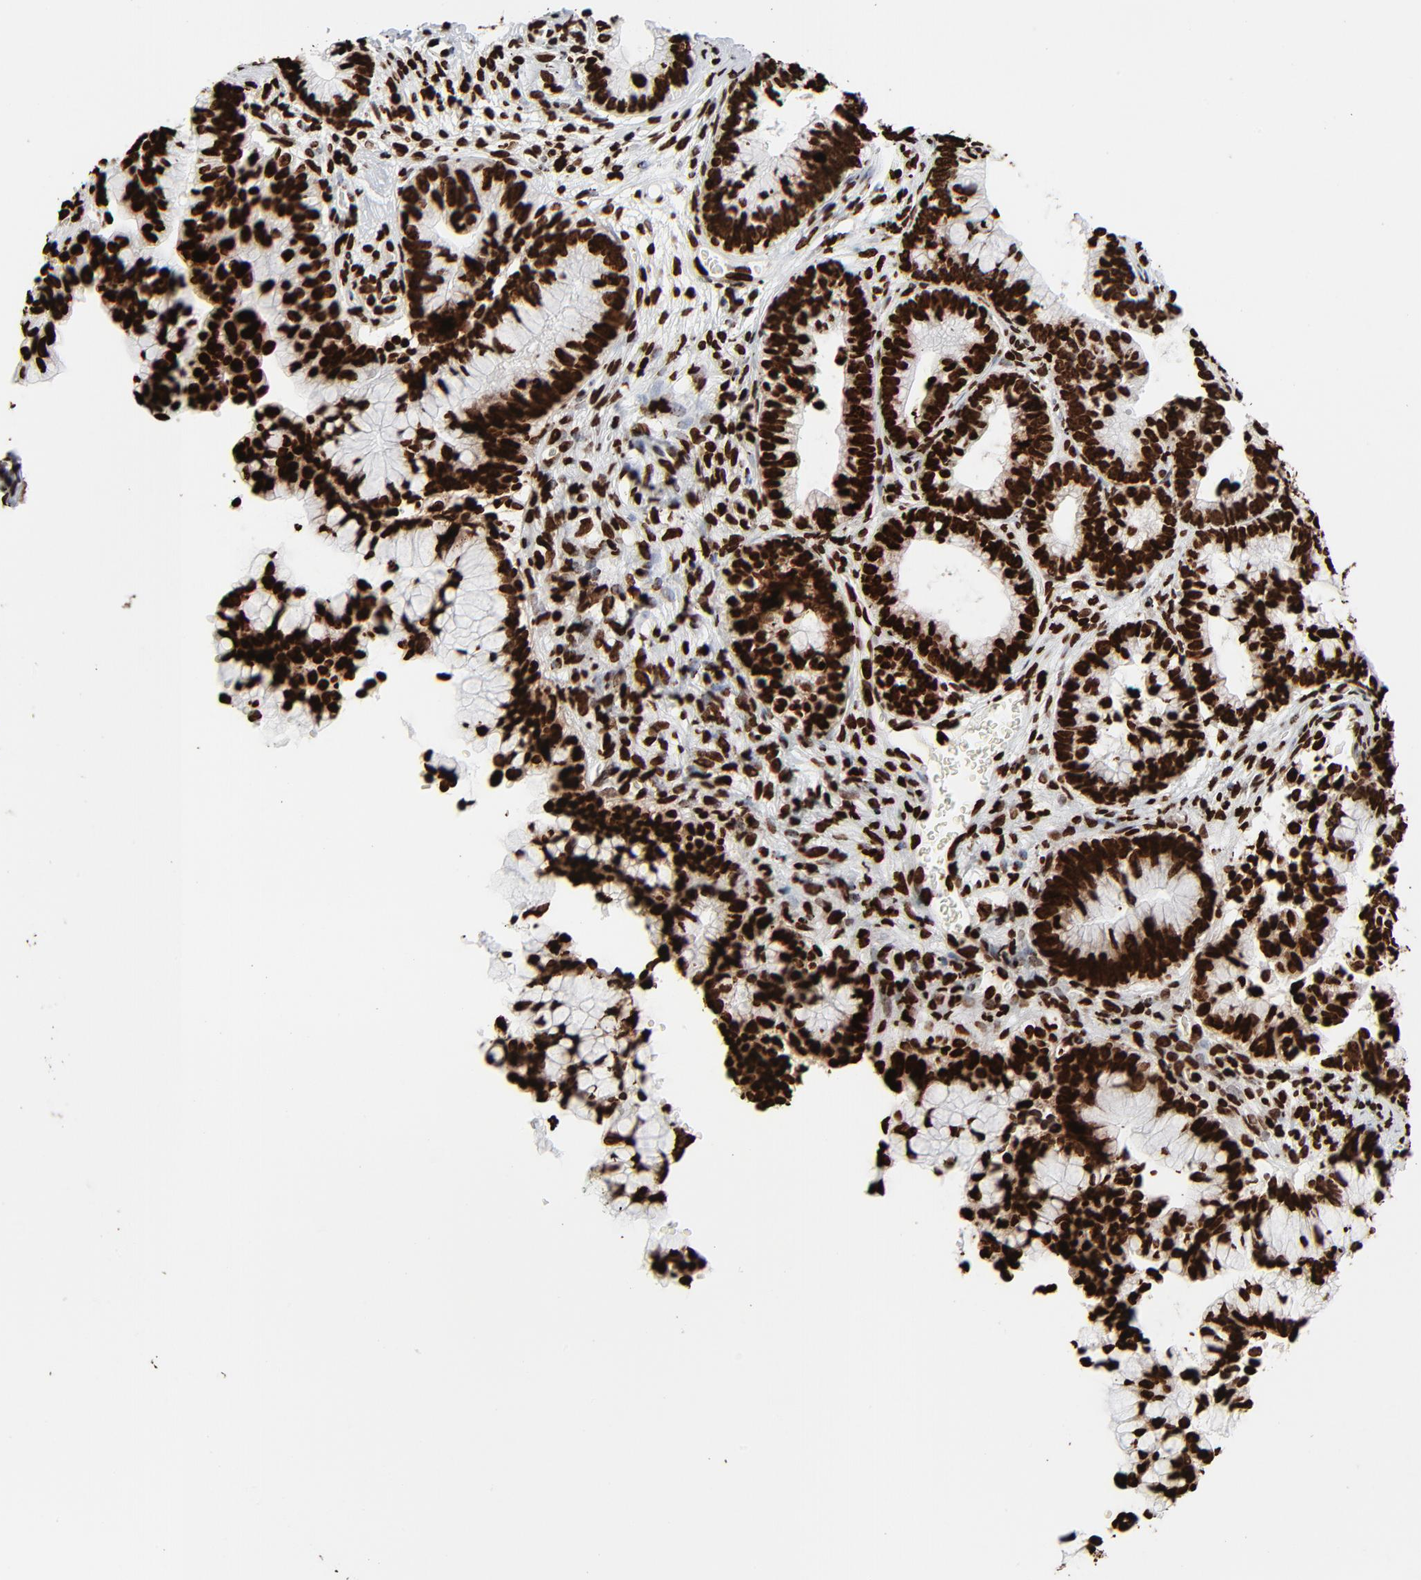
{"staining": {"intensity": "strong", "quantity": ">75%", "location": "nuclear"}, "tissue": "cervical cancer", "cell_type": "Tumor cells", "image_type": "cancer", "snomed": [{"axis": "morphology", "description": "Adenocarcinoma, NOS"}, {"axis": "topography", "description": "Cervix"}], "caption": "Adenocarcinoma (cervical) stained with a brown dye displays strong nuclear positive staining in about >75% of tumor cells.", "gene": "H3-4", "patient": {"sex": "female", "age": 44}}